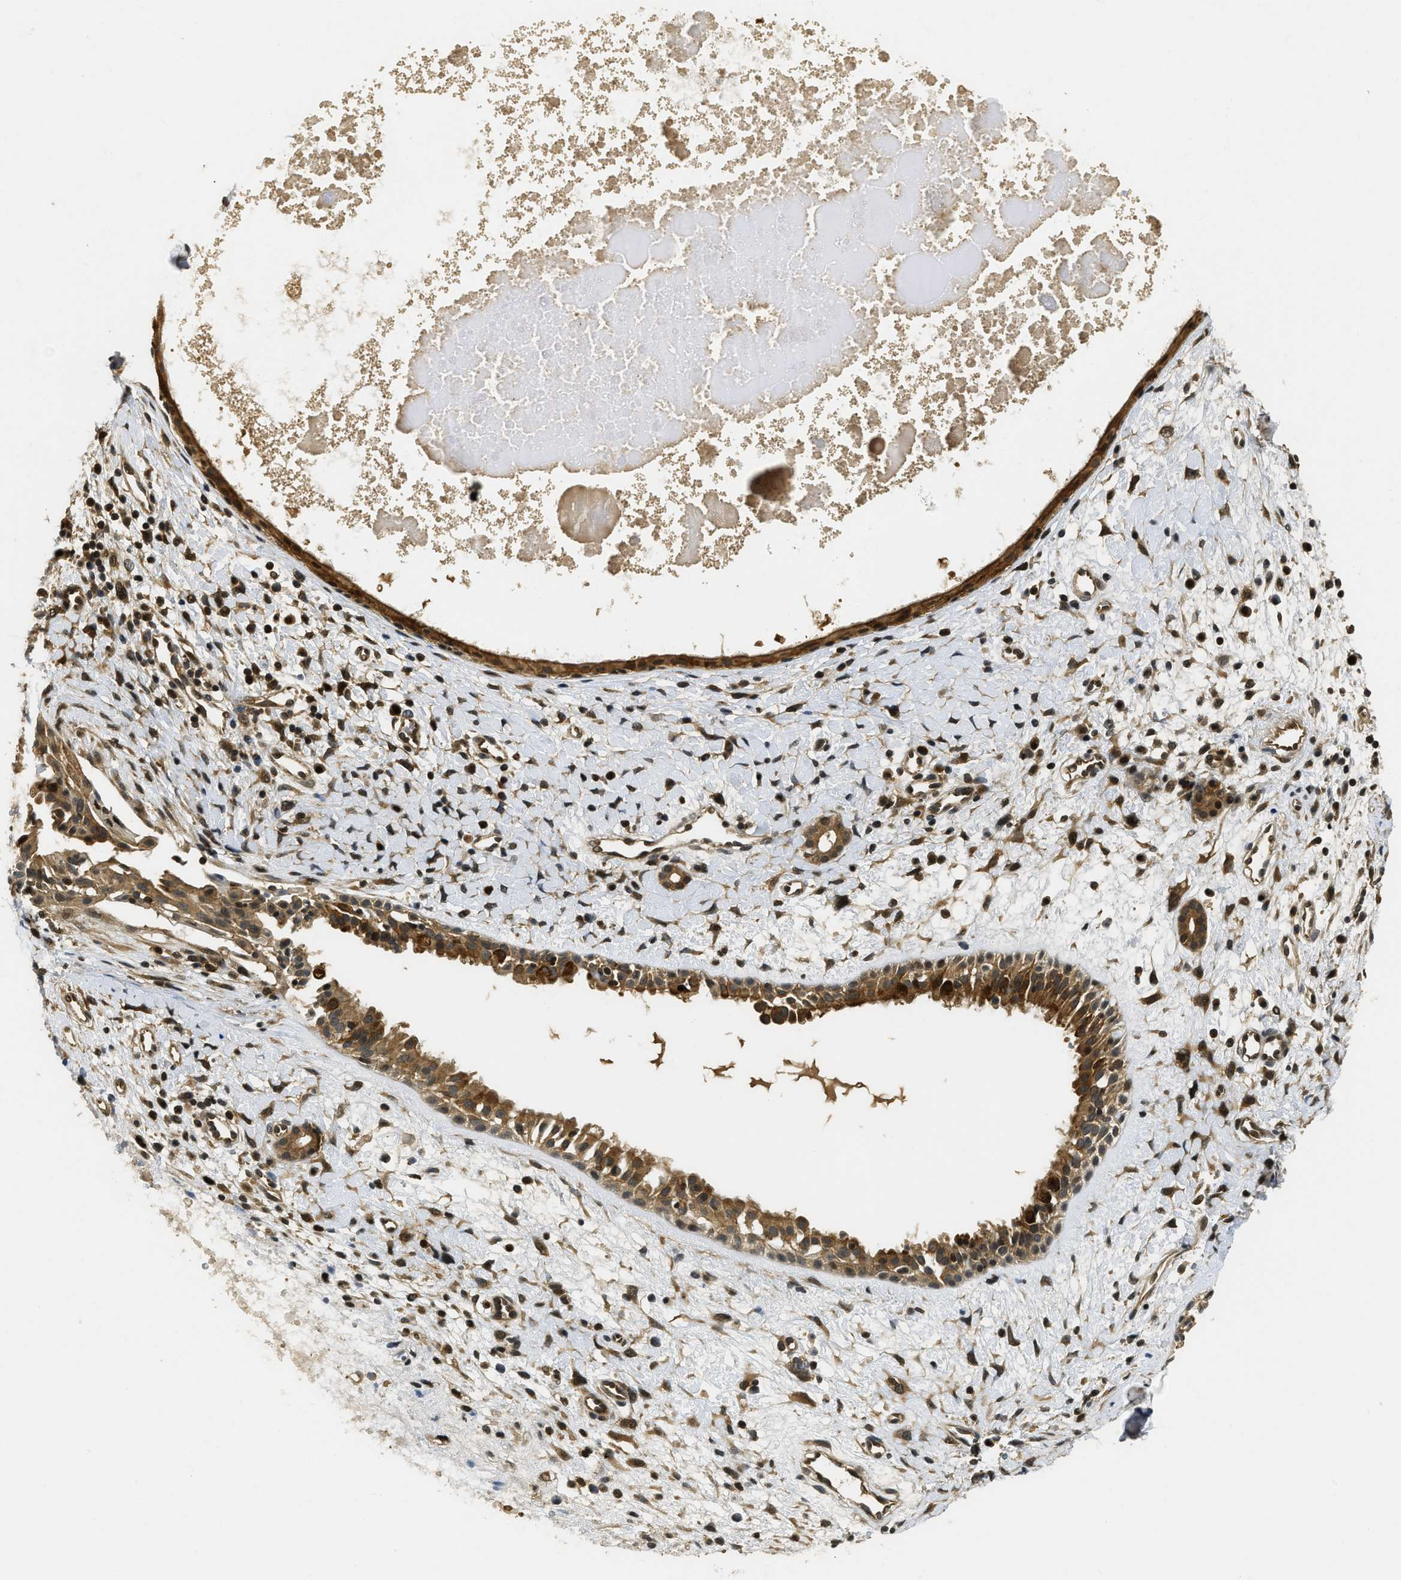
{"staining": {"intensity": "strong", "quantity": ">75%", "location": "cytoplasmic/membranous,nuclear"}, "tissue": "nasopharynx", "cell_type": "Respiratory epithelial cells", "image_type": "normal", "snomed": [{"axis": "morphology", "description": "Normal tissue, NOS"}, {"axis": "topography", "description": "Nasopharynx"}], "caption": "The photomicrograph demonstrates a brown stain indicating the presence of a protein in the cytoplasmic/membranous,nuclear of respiratory epithelial cells in nasopharynx.", "gene": "ADSL", "patient": {"sex": "male", "age": 22}}